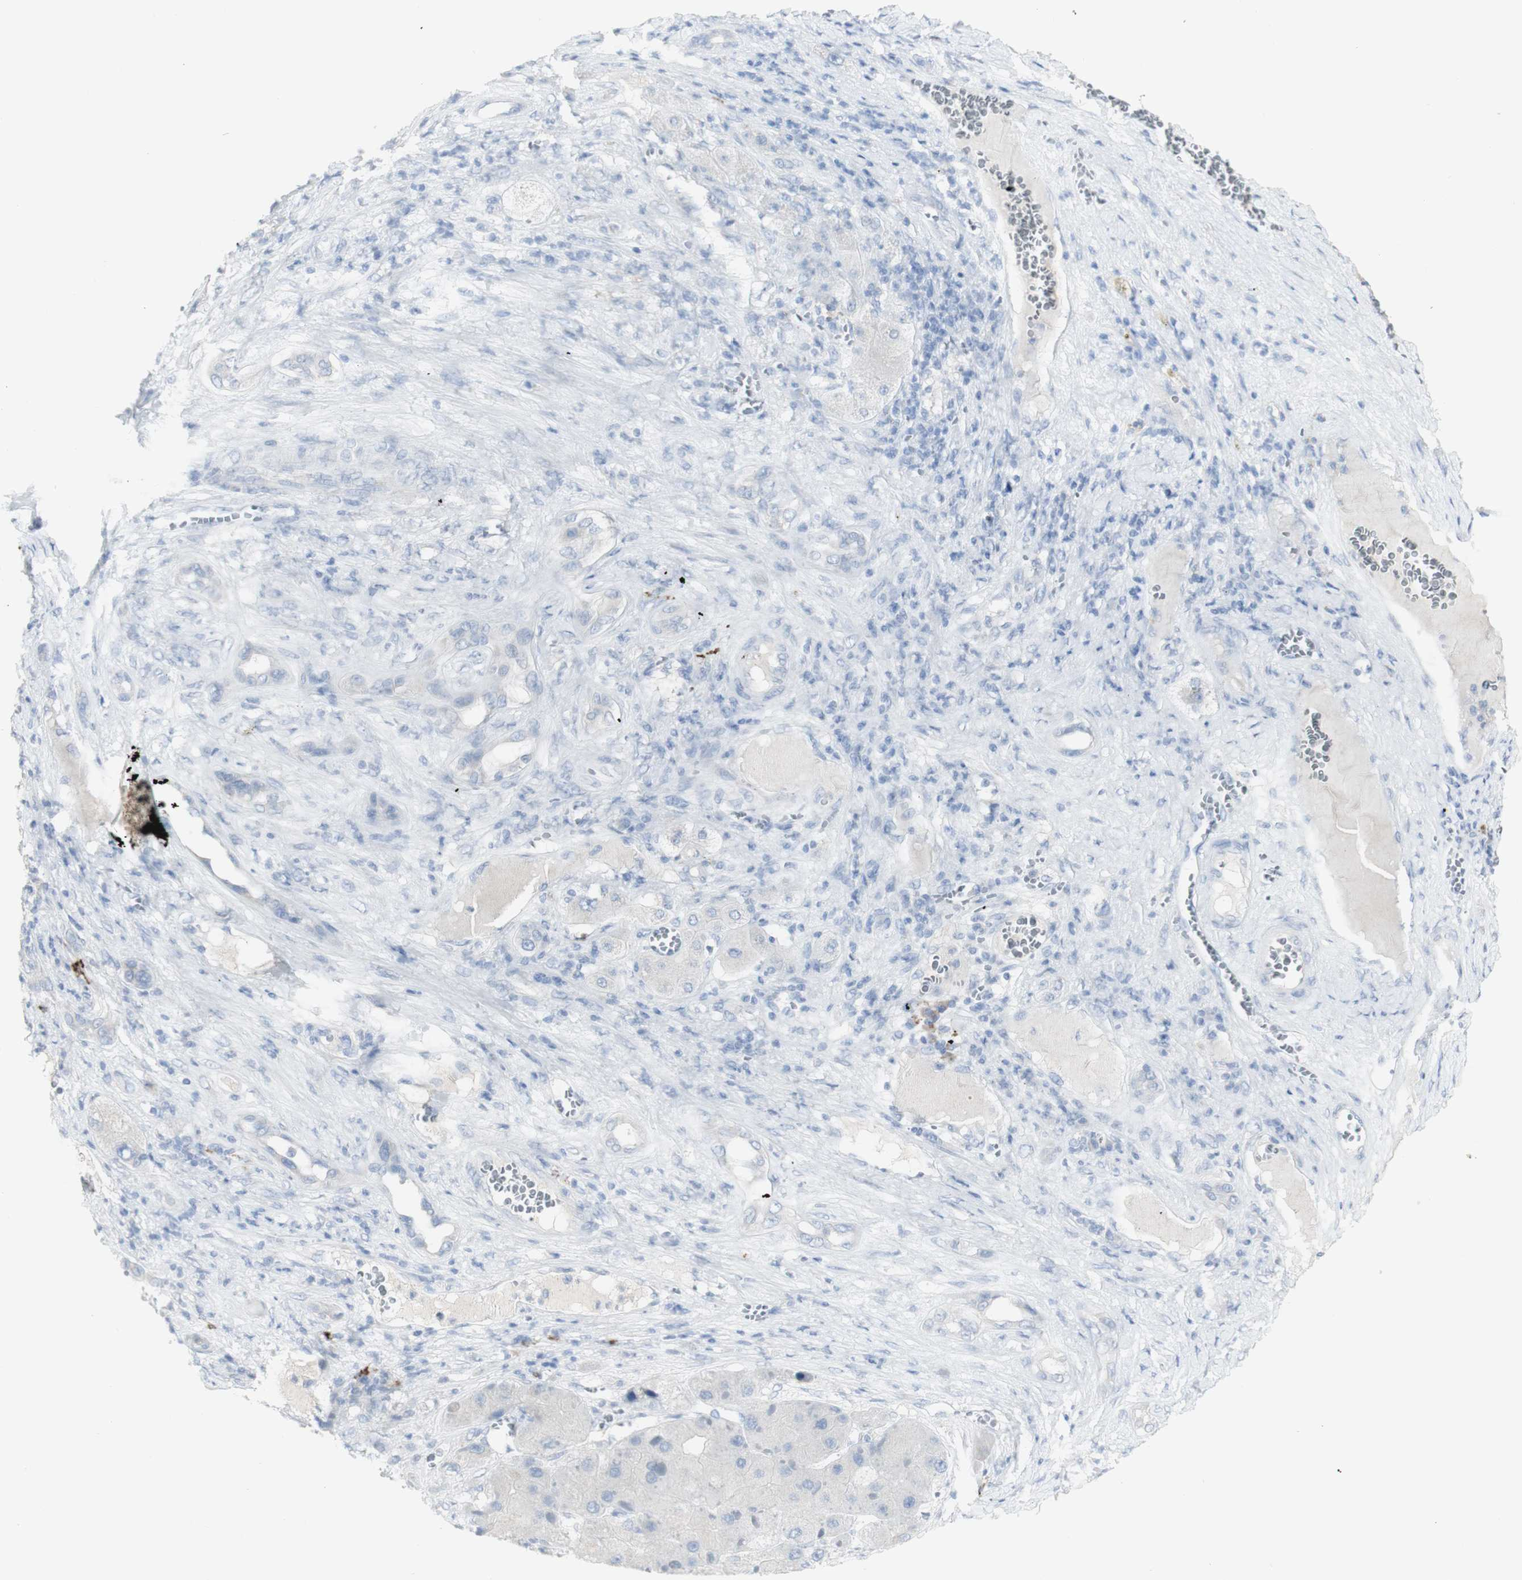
{"staining": {"intensity": "negative", "quantity": "none", "location": "none"}, "tissue": "liver cancer", "cell_type": "Tumor cells", "image_type": "cancer", "snomed": [{"axis": "morphology", "description": "Carcinoma, Hepatocellular, NOS"}, {"axis": "topography", "description": "Liver"}], "caption": "There is no significant staining in tumor cells of liver cancer (hepatocellular carcinoma).", "gene": "CD207", "patient": {"sex": "female", "age": 73}}